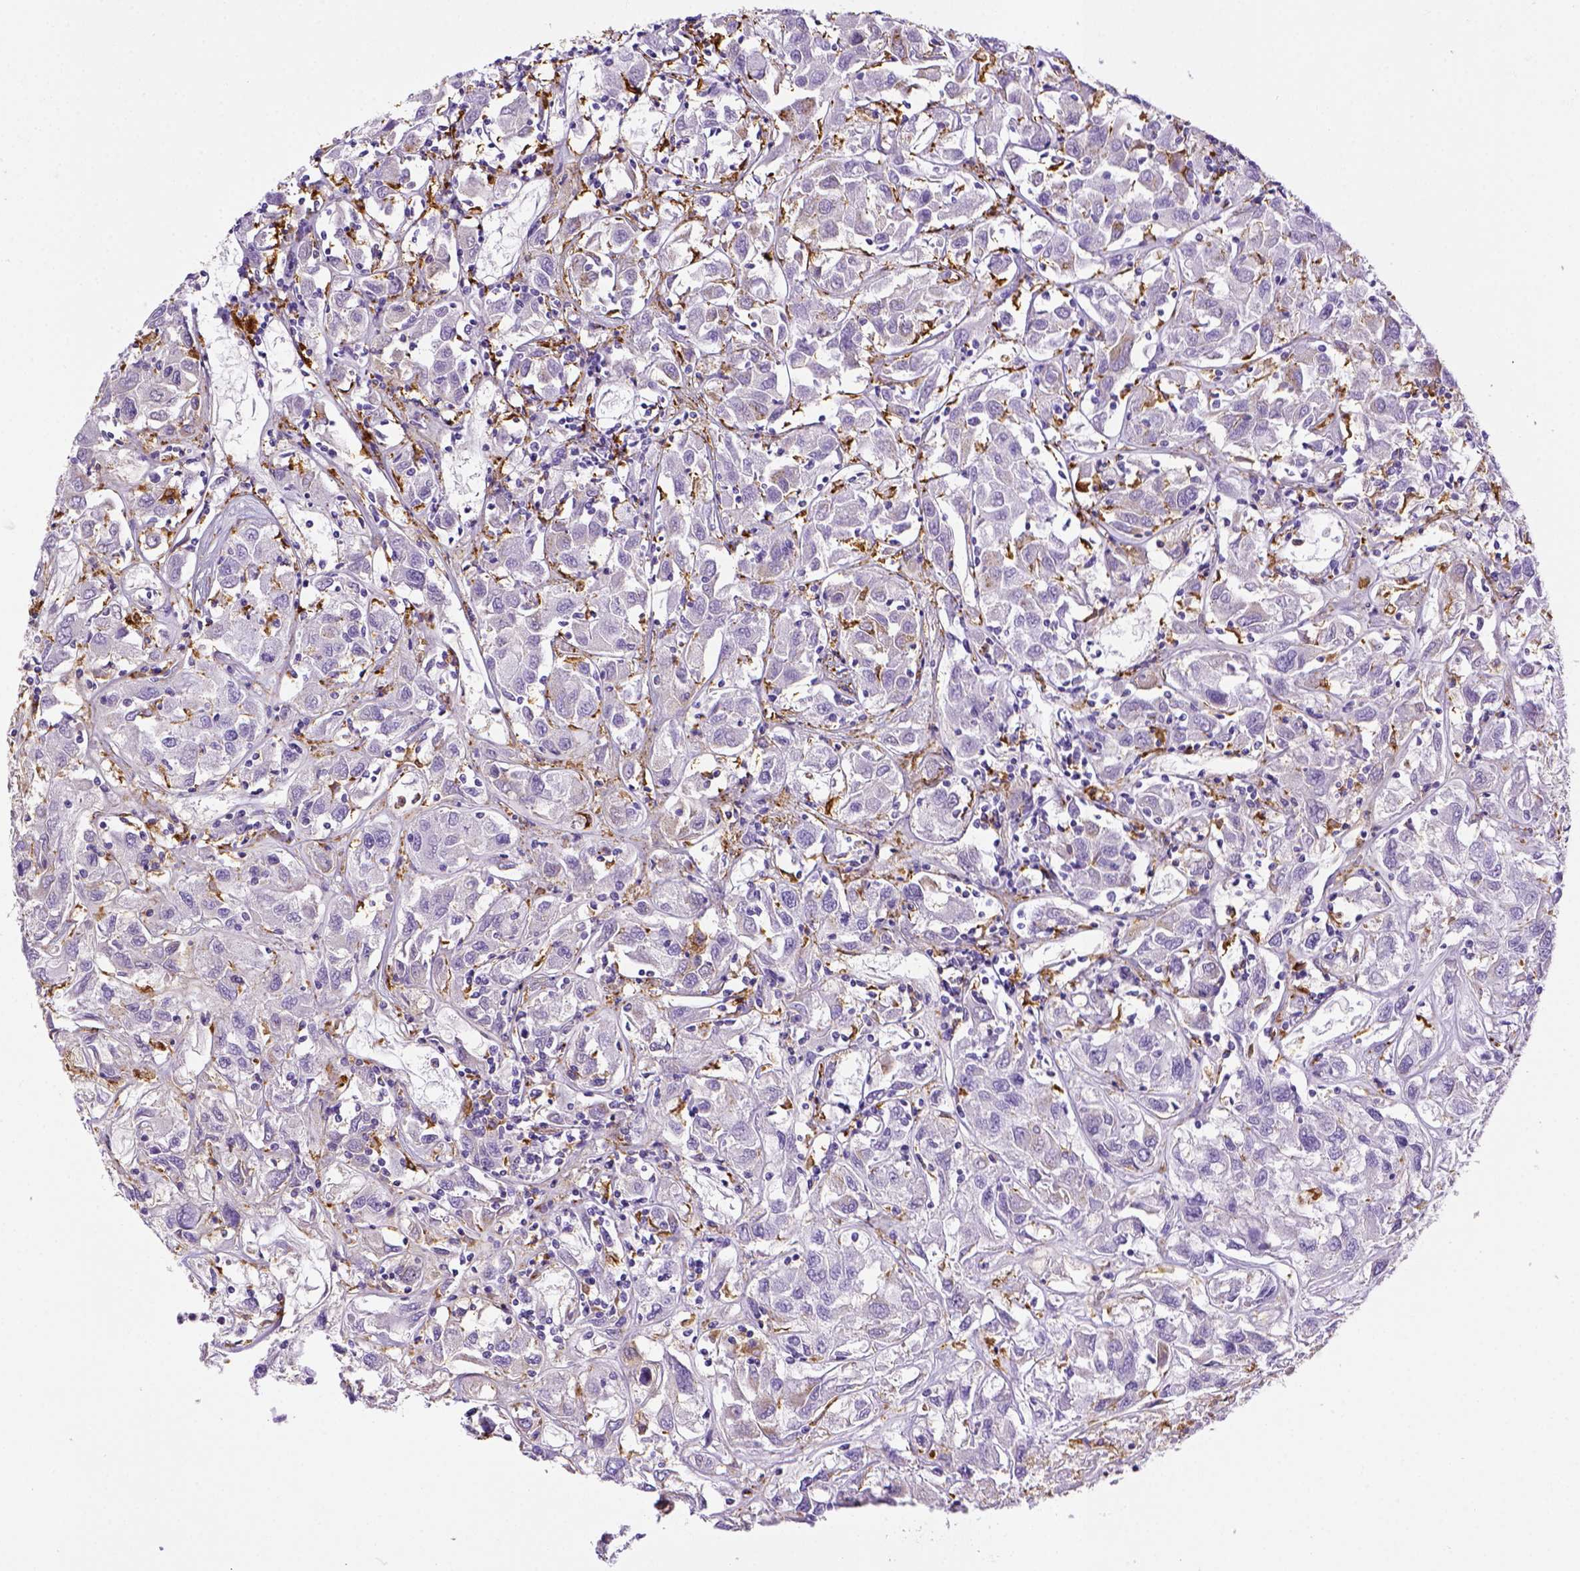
{"staining": {"intensity": "negative", "quantity": "none", "location": "none"}, "tissue": "renal cancer", "cell_type": "Tumor cells", "image_type": "cancer", "snomed": [{"axis": "morphology", "description": "Adenocarcinoma, NOS"}, {"axis": "topography", "description": "Kidney"}], "caption": "Immunohistochemical staining of renal cancer shows no significant staining in tumor cells. (Brightfield microscopy of DAB (3,3'-diaminobenzidine) immunohistochemistry (IHC) at high magnification).", "gene": "CD68", "patient": {"sex": "female", "age": 76}}